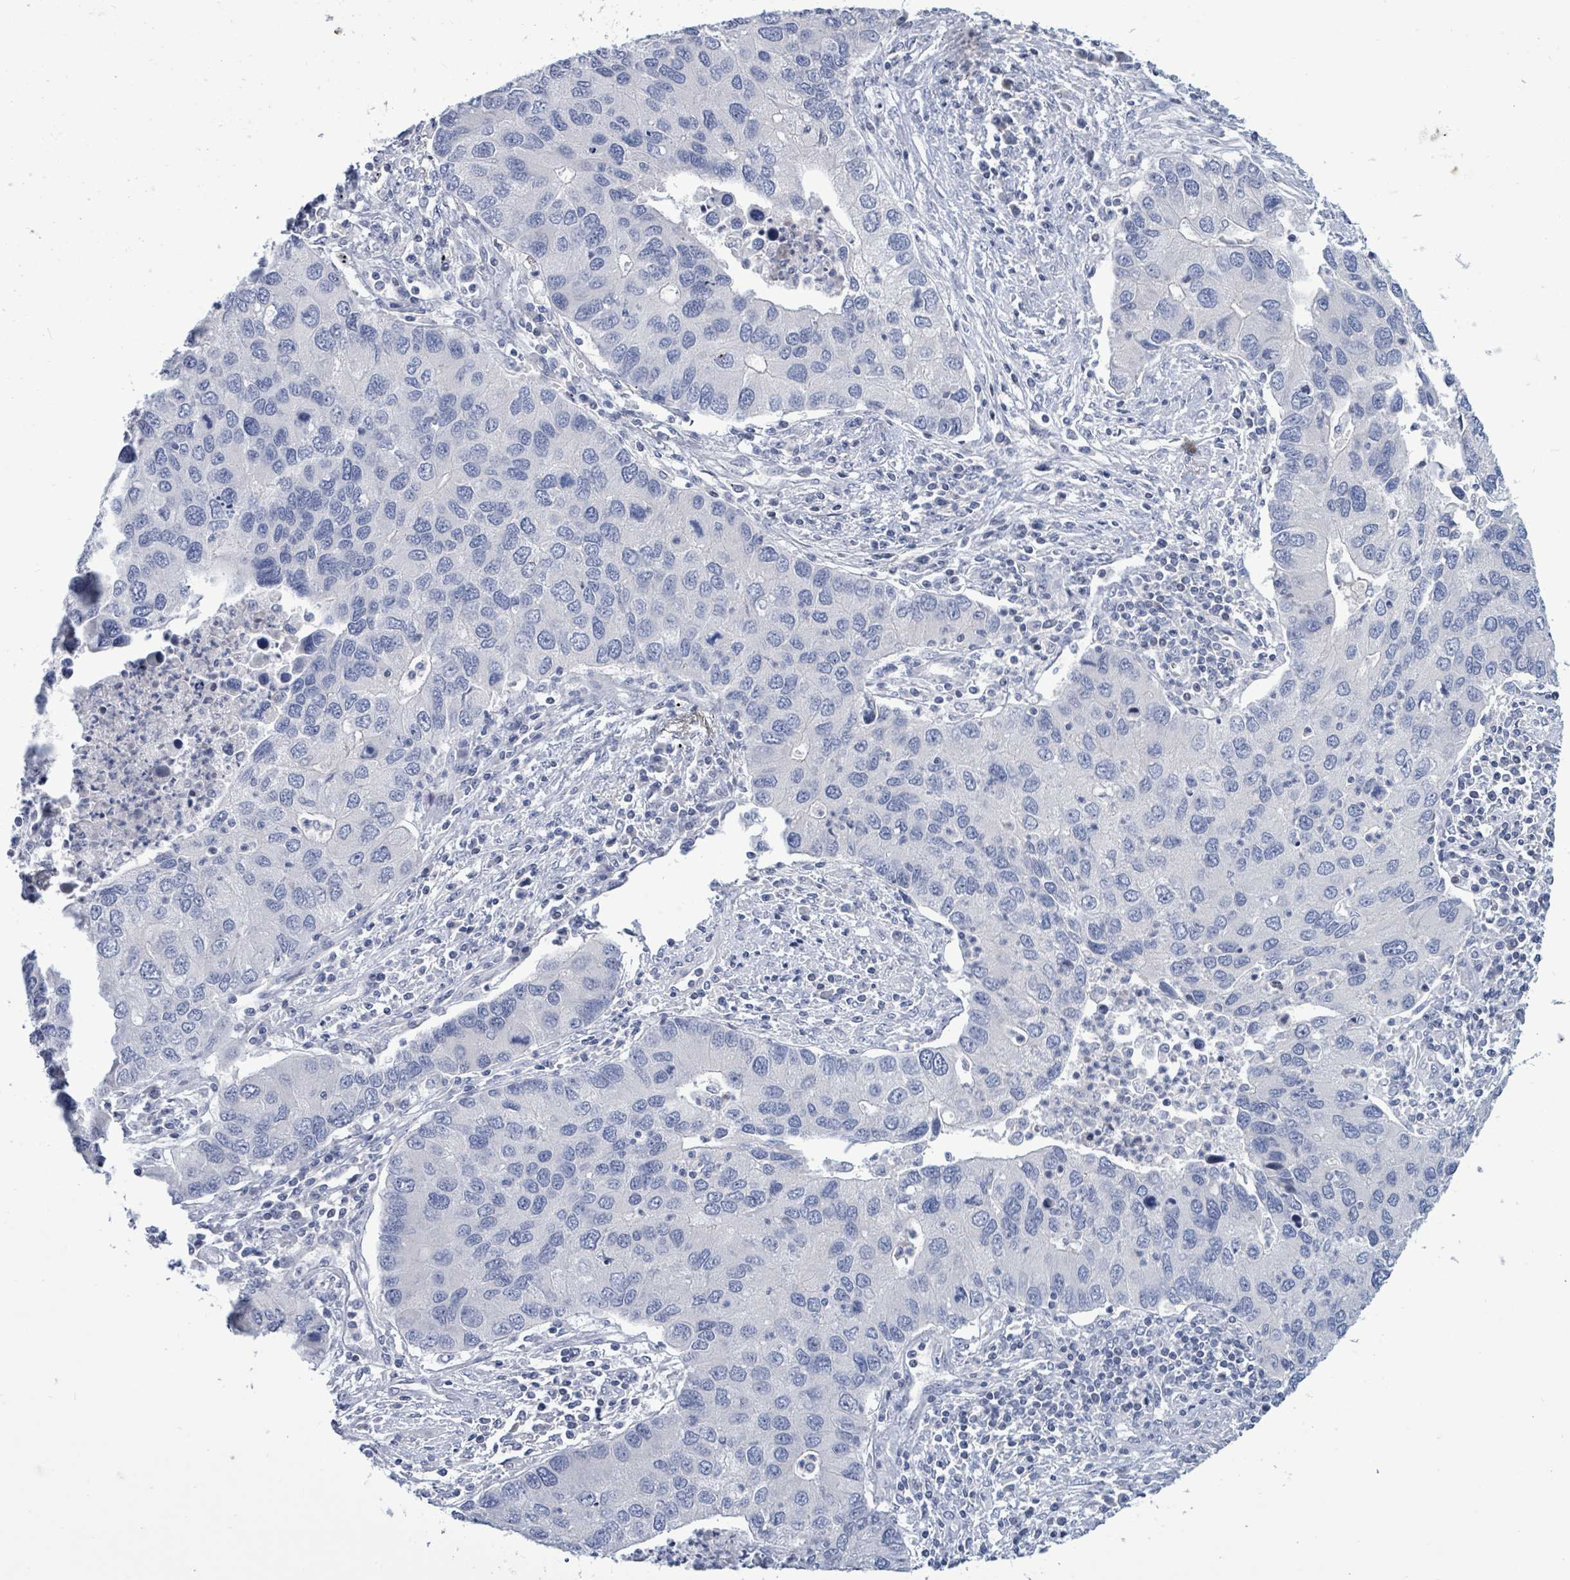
{"staining": {"intensity": "negative", "quantity": "none", "location": "none"}, "tissue": "lung cancer", "cell_type": "Tumor cells", "image_type": "cancer", "snomed": [{"axis": "morphology", "description": "Aneuploidy"}, {"axis": "morphology", "description": "Adenocarcinoma, NOS"}, {"axis": "topography", "description": "Lymph node"}, {"axis": "topography", "description": "Lung"}], "caption": "There is no significant positivity in tumor cells of lung adenocarcinoma. (IHC, brightfield microscopy, high magnification).", "gene": "NTN3", "patient": {"sex": "female", "age": 74}}